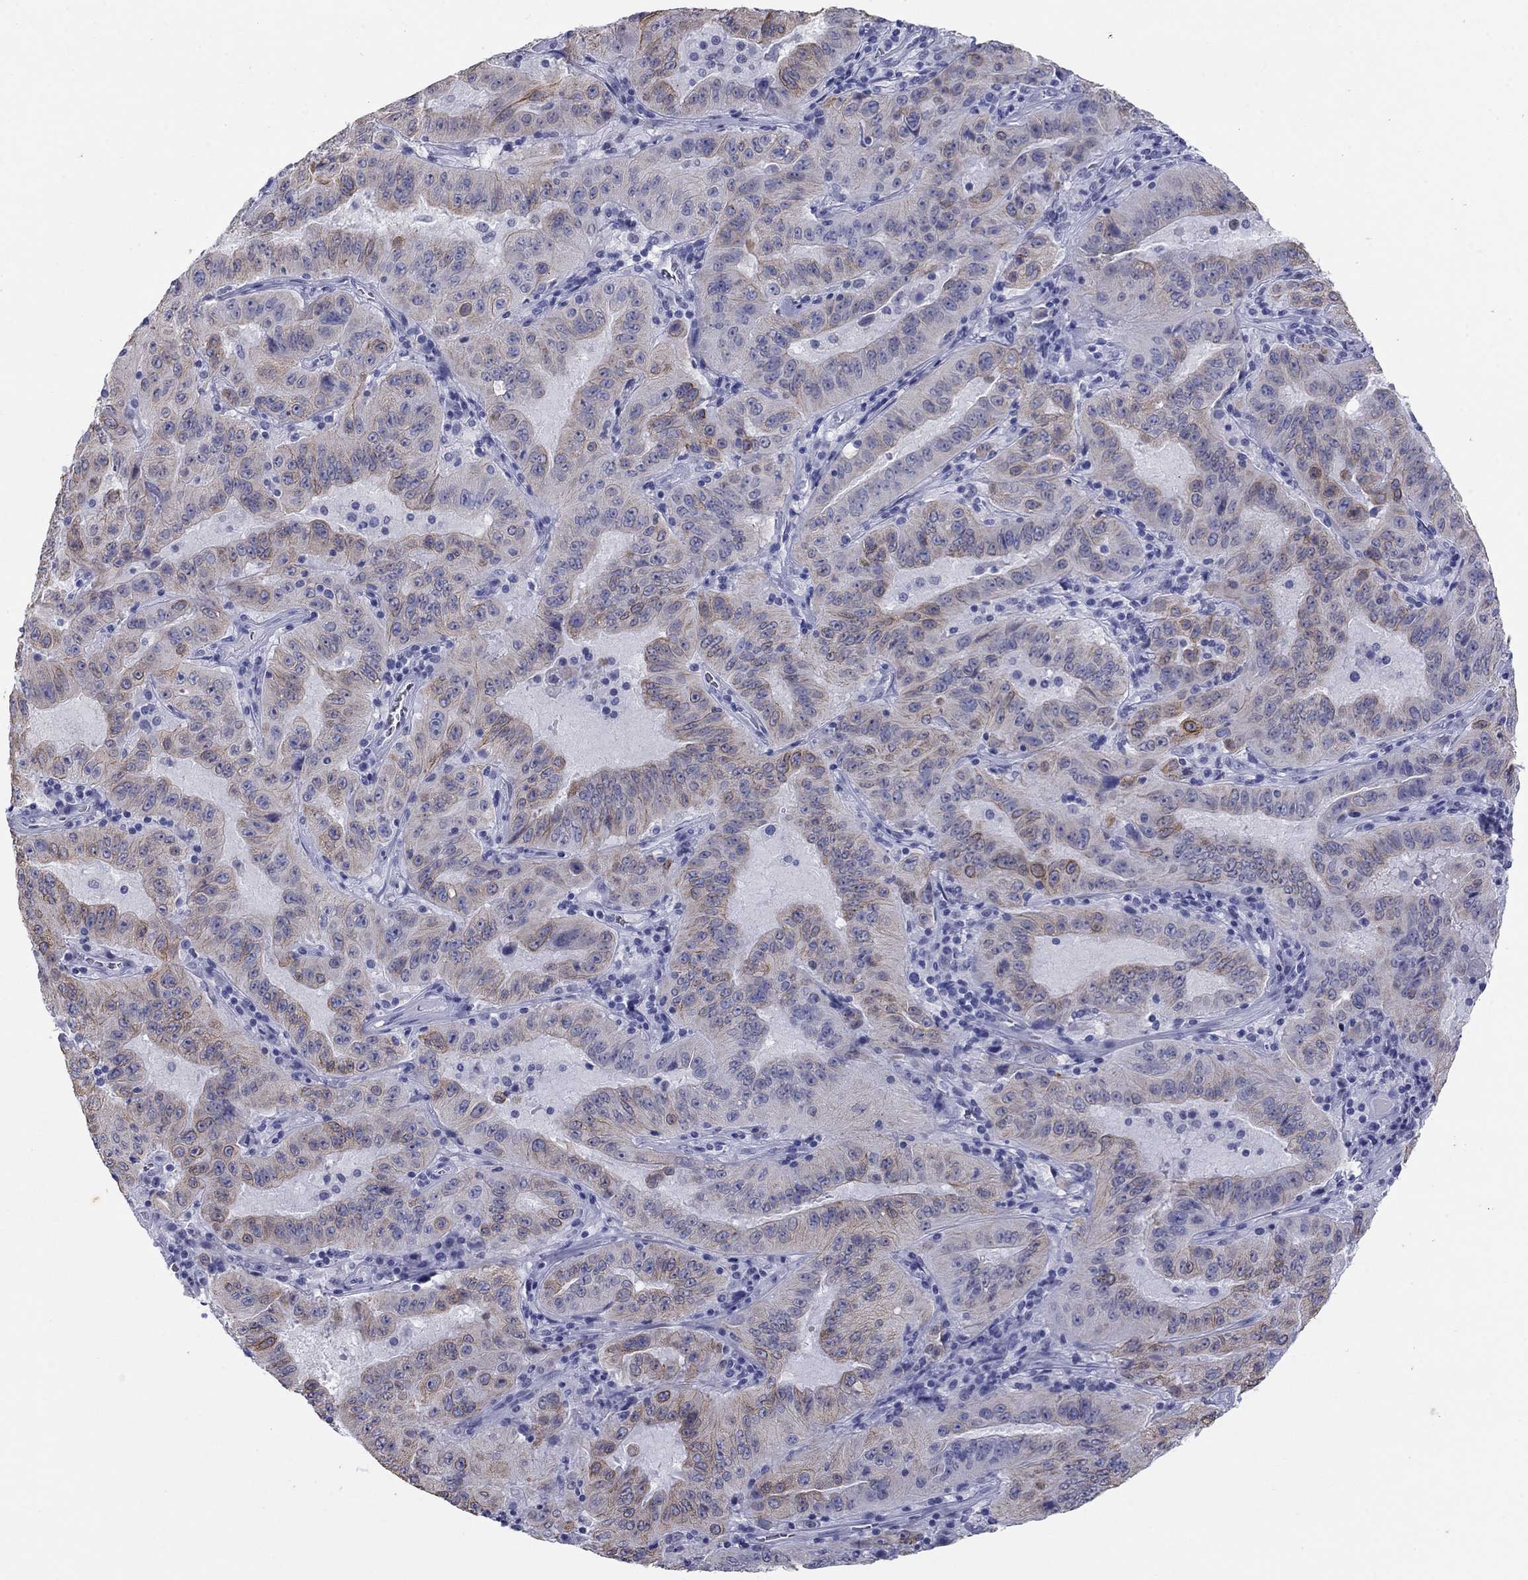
{"staining": {"intensity": "moderate", "quantity": "<25%", "location": "cytoplasmic/membranous"}, "tissue": "pancreatic cancer", "cell_type": "Tumor cells", "image_type": "cancer", "snomed": [{"axis": "morphology", "description": "Adenocarcinoma, NOS"}, {"axis": "topography", "description": "Pancreas"}], "caption": "DAB (3,3'-diaminobenzidine) immunohistochemical staining of pancreatic cancer (adenocarcinoma) displays moderate cytoplasmic/membranous protein expression in about <25% of tumor cells.", "gene": "KRT75", "patient": {"sex": "male", "age": 63}}